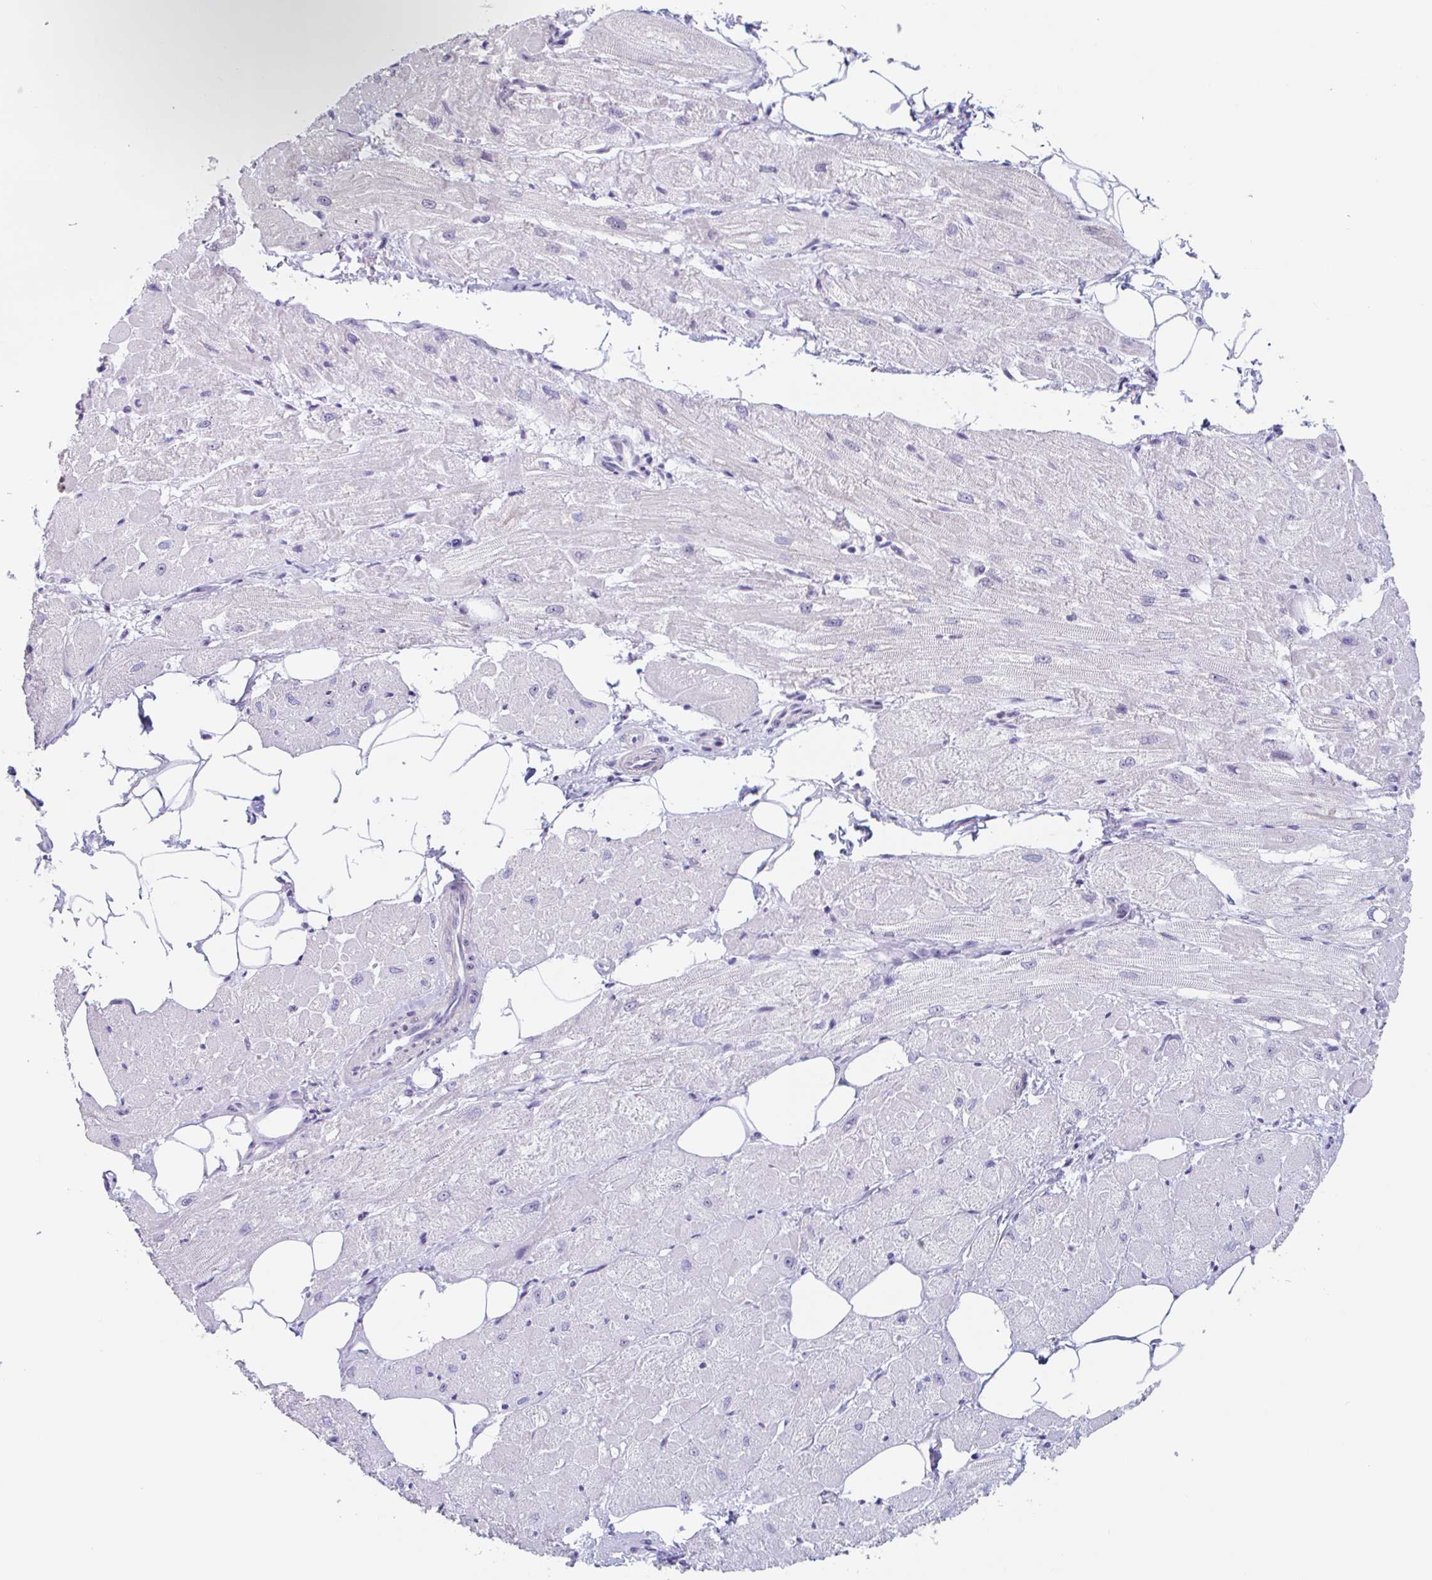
{"staining": {"intensity": "moderate", "quantity": "<25%", "location": "nuclear"}, "tissue": "heart muscle", "cell_type": "Cardiomyocytes", "image_type": "normal", "snomed": [{"axis": "morphology", "description": "Normal tissue, NOS"}, {"axis": "topography", "description": "Heart"}], "caption": "Immunohistochemical staining of normal human heart muscle shows <25% levels of moderate nuclear protein staining in about <25% of cardiomyocytes. (DAB (3,3'-diaminobenzidine) IHC, brown staining for protein, blue staining for nuclei).", "gene": "LENG9", "patient": {"sex": "male", "age": 62}}